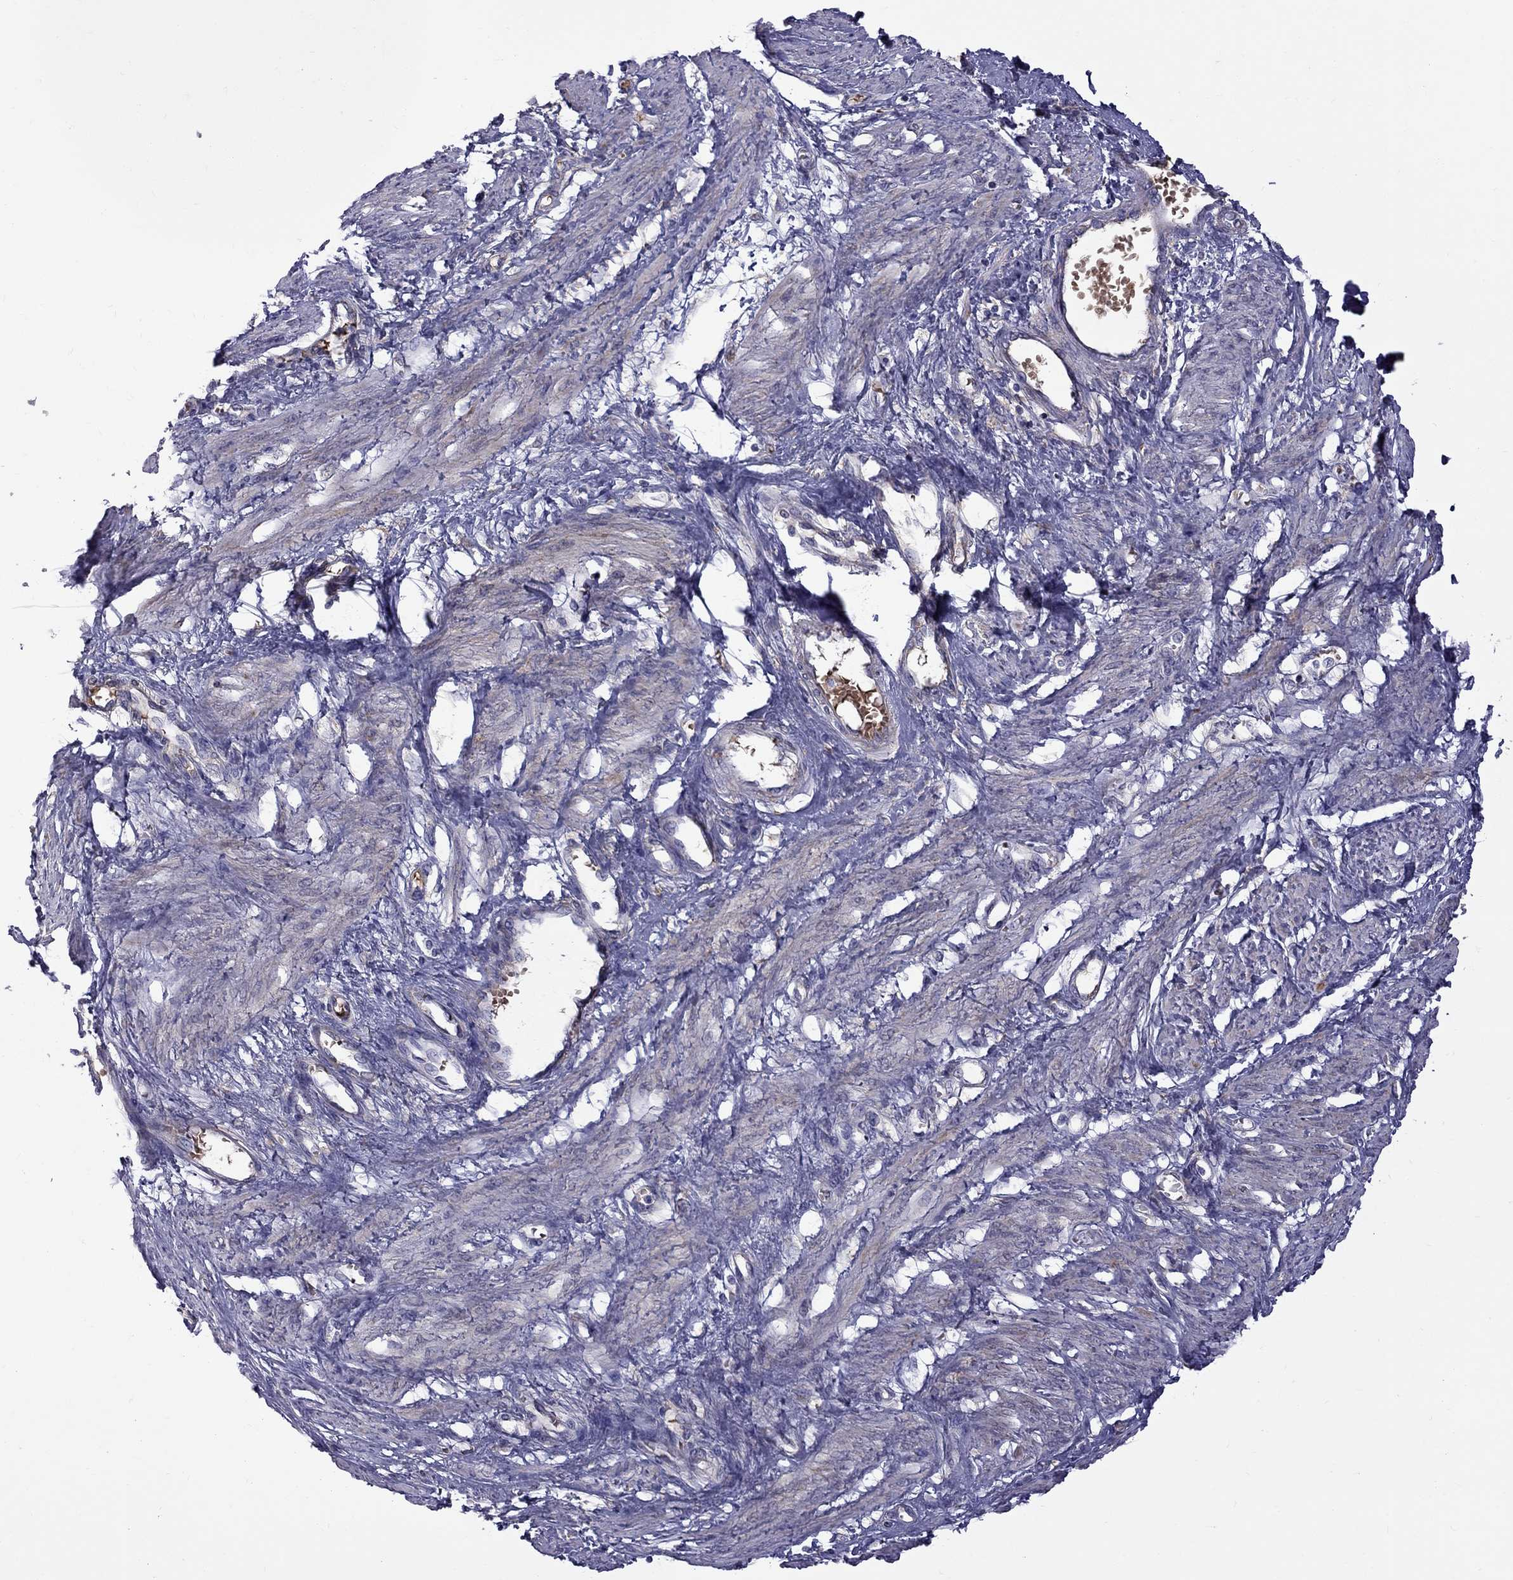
{"staining": {"intensity": "negative", "quantity": "none", "location": "none"}, "tissue": "smooth muscle", "cell_type": "Smooth muscle cells", "image_type": "normal", "snomed": [{"axis": "morphology", "description": "Normal tissue, NOS"}, {"axis": "topography", "description": "Smooth muscle"}, {"axis": "topography", "description": "Uterus"}], "caption": "The immunohistochemistry micrograph has no significant positivity in smooth muscle cells of smooth muscle.", "gene": "EIF4E3", "patient": {"sex": "female", "age": 39}}